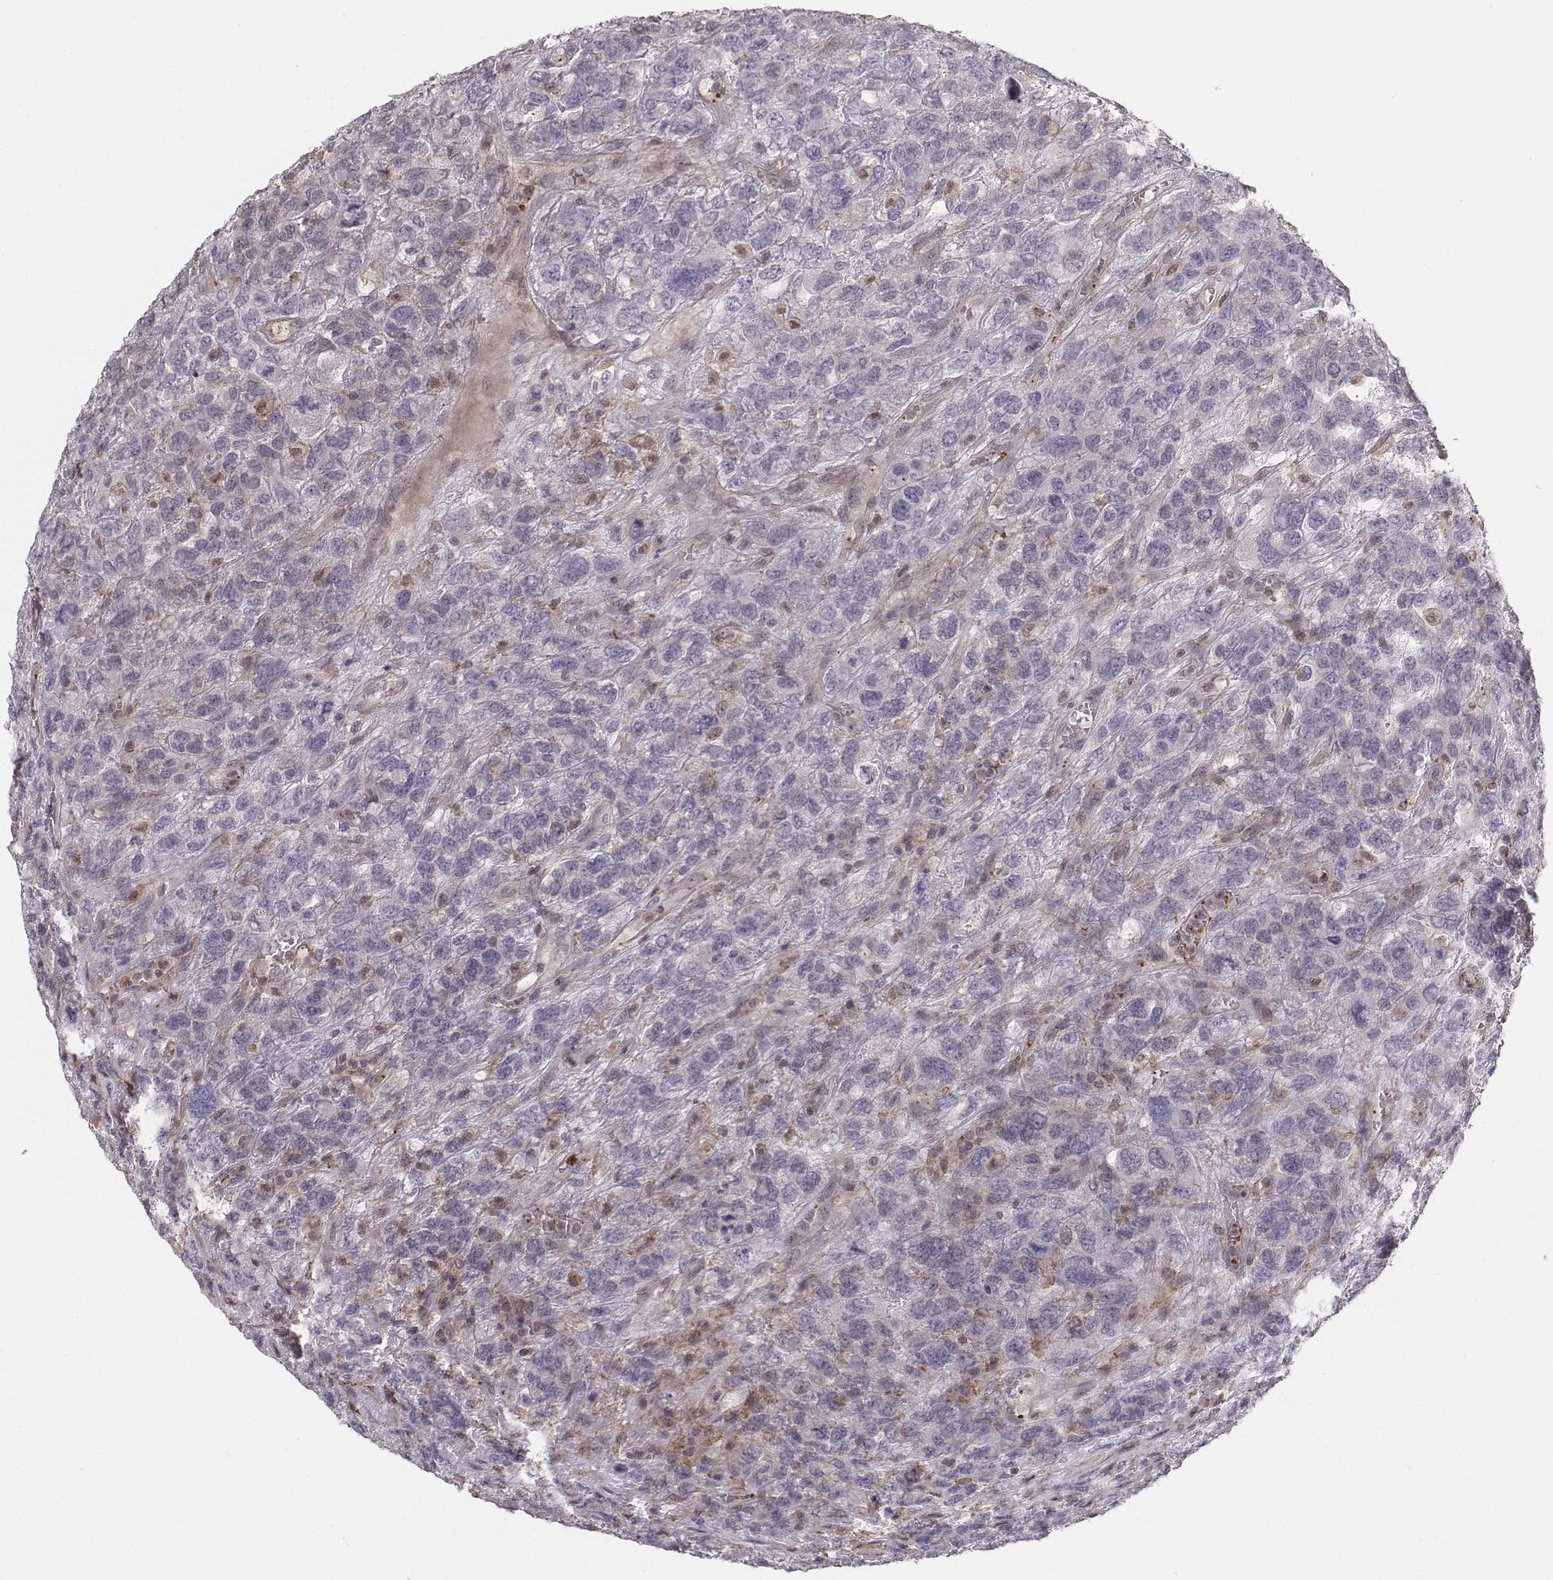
{"staining": {"intensity": "negative", "quantity": "none", "location": "none"}, "tissue": "testis cancer", "cell_type": "Tumor cells", "image_type": "cancer", "snomed": [{"axis": "morphology", "description": "Seminoma, NOS"}, {"axis": "topography", "description": "Testis"}], "caption": "An IHC image of testis seminoma is shown. There is no staining in tumor cells of testis seminoma.", "gene": "ASB16", "patient": {"sex": "male", "age": 52}}